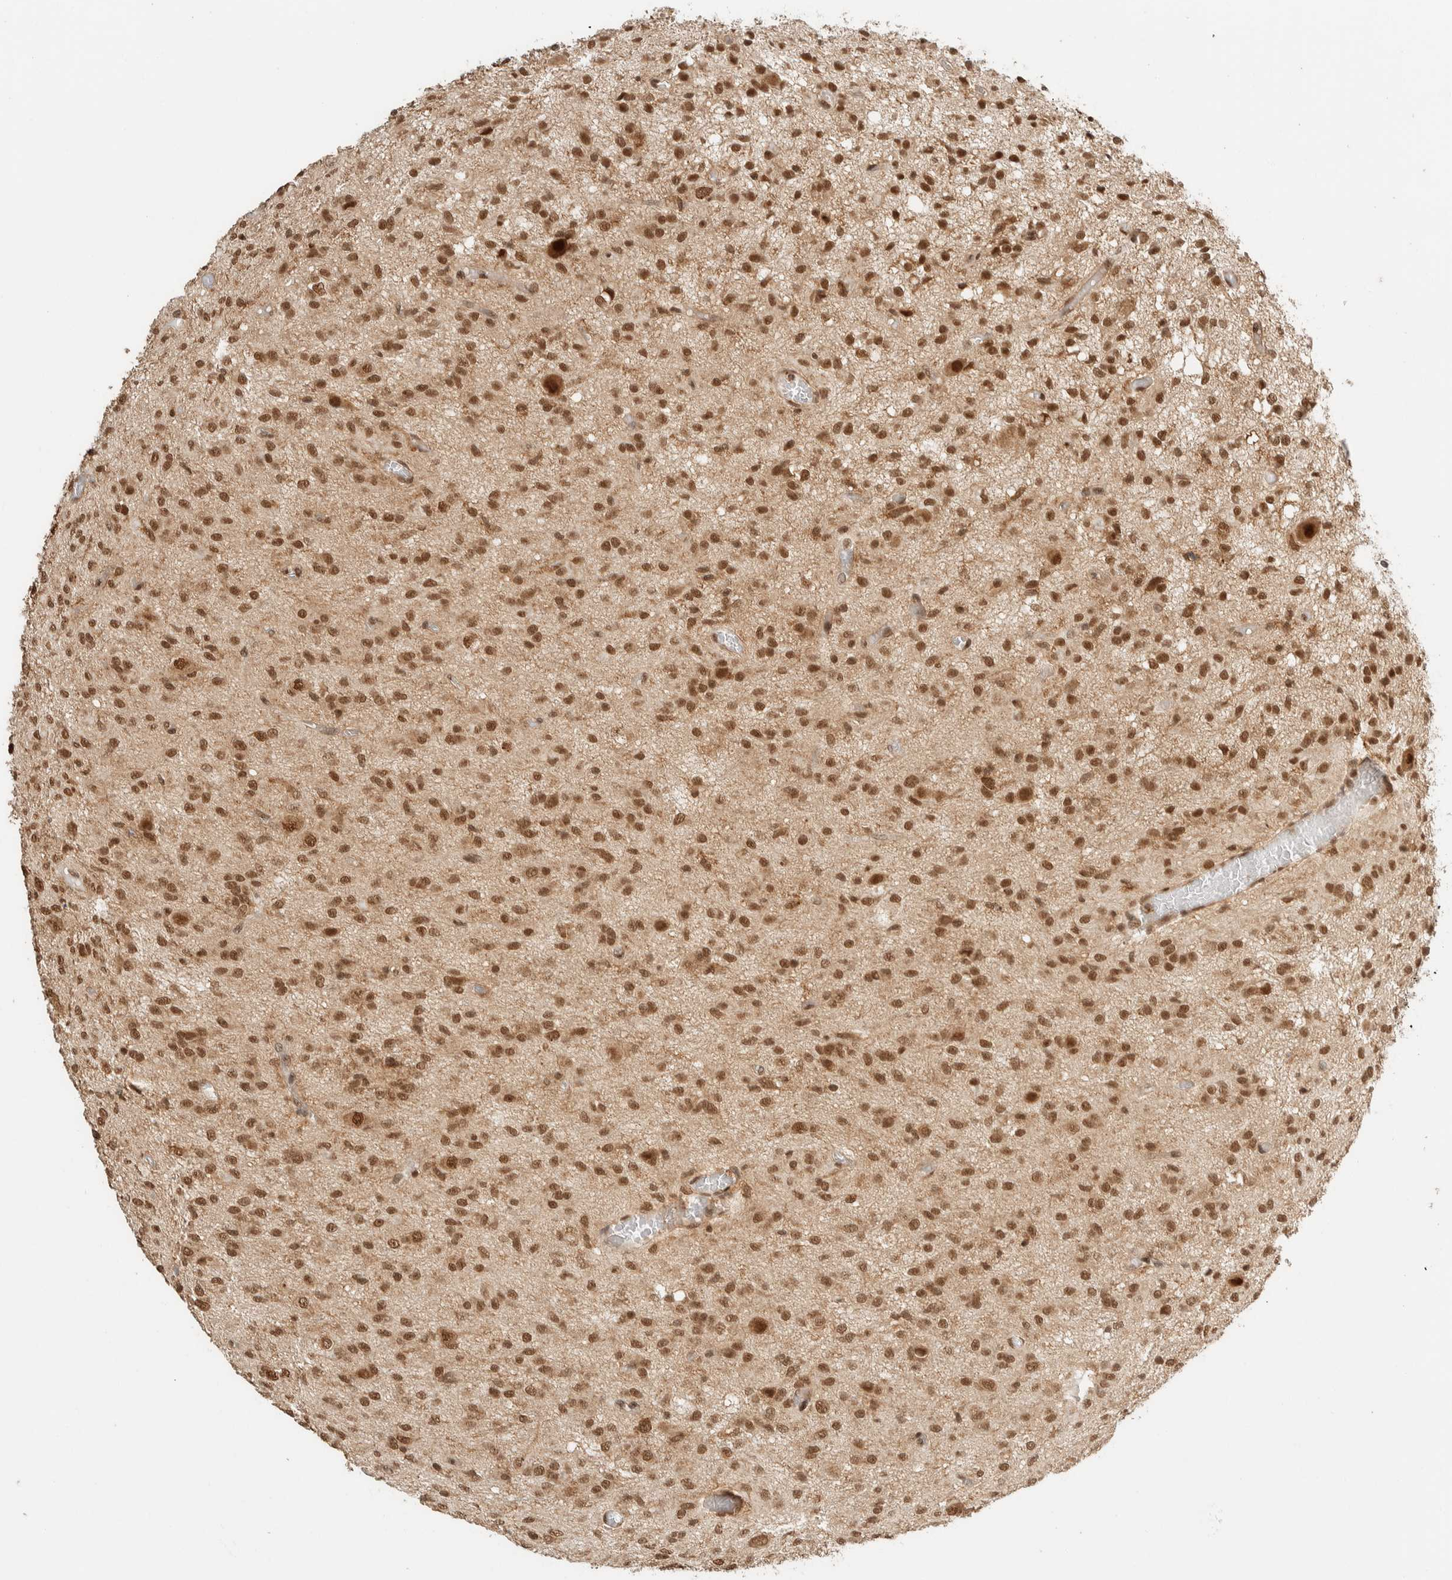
{"staining": {"intensity": "moderate", "quantity": ">75%", "location": "nuclear"}, "tissue": "glioma", "cell_type": "Tumor cells", "image_type": "cancer", "snomed": [{"axis": "morphology", "description": "Glioma, malignant, High grade"}, {"axis": "topography", "description": "Brain"}], "caption": "Immunohistochemistry (IHC) of glioma reveals medium levels of moderate nuclear expression in about >75% of tumor cells.", "gene": "ZBTB2", "patient": {"sex": "female", "age": 59}}